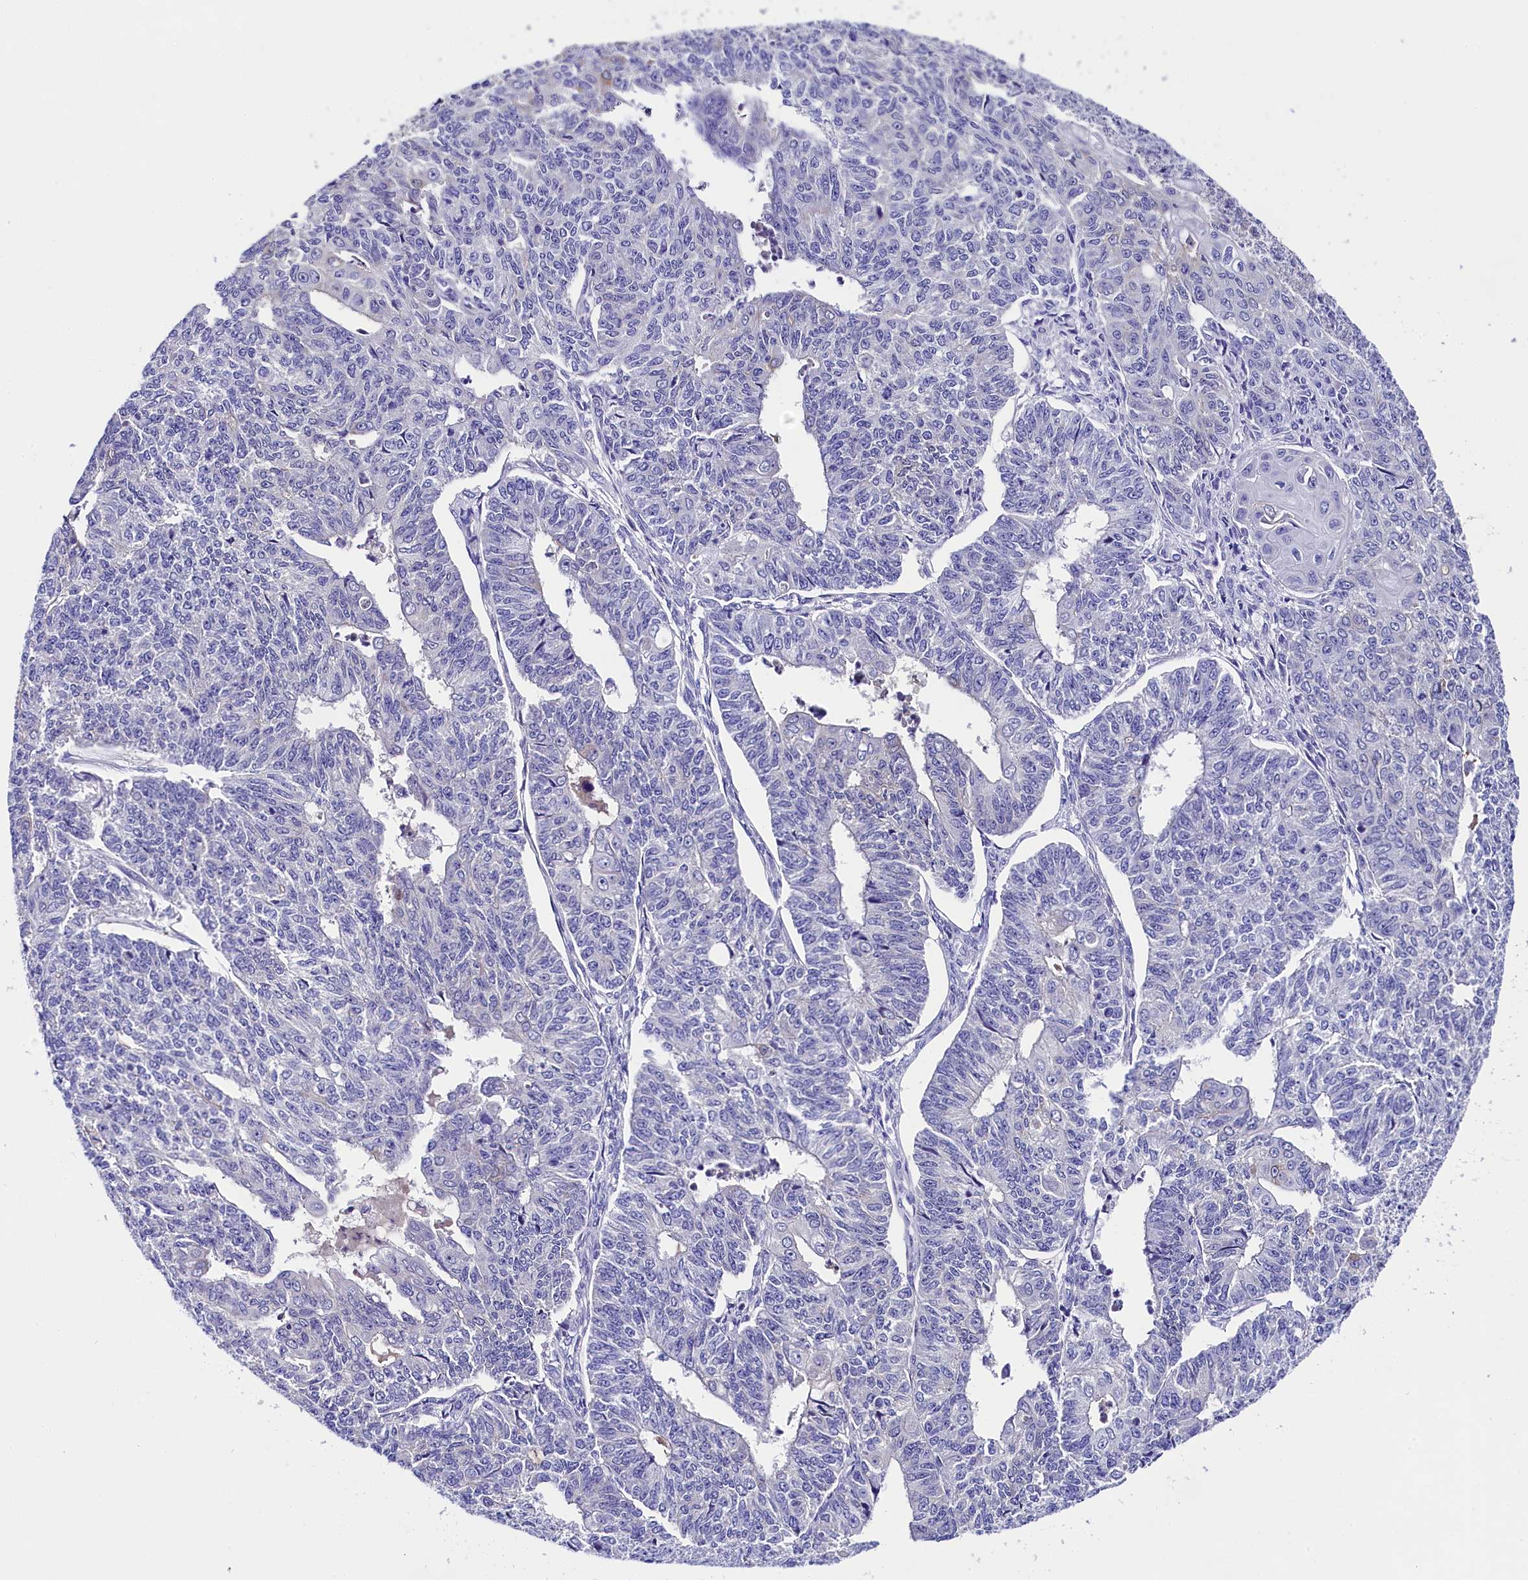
{"staining": {"intensity": "negative", "quantity": "none", "location": "none"}, "tissue": "endometrial cancer", "cell_type": "Tumor cells", "image_type": "cancer", "snomed": [{"axis": "morphology", "description": "Adenocarcinoma, NOS"}, {"axis": "topography", "description": "Endometrium"}], "caption": "The image demonstrates no staining of tumor cells in adenocarcinoma (endometrial).", "gene": "SOD3", "patient": {"sex": "female", "age": 32}}